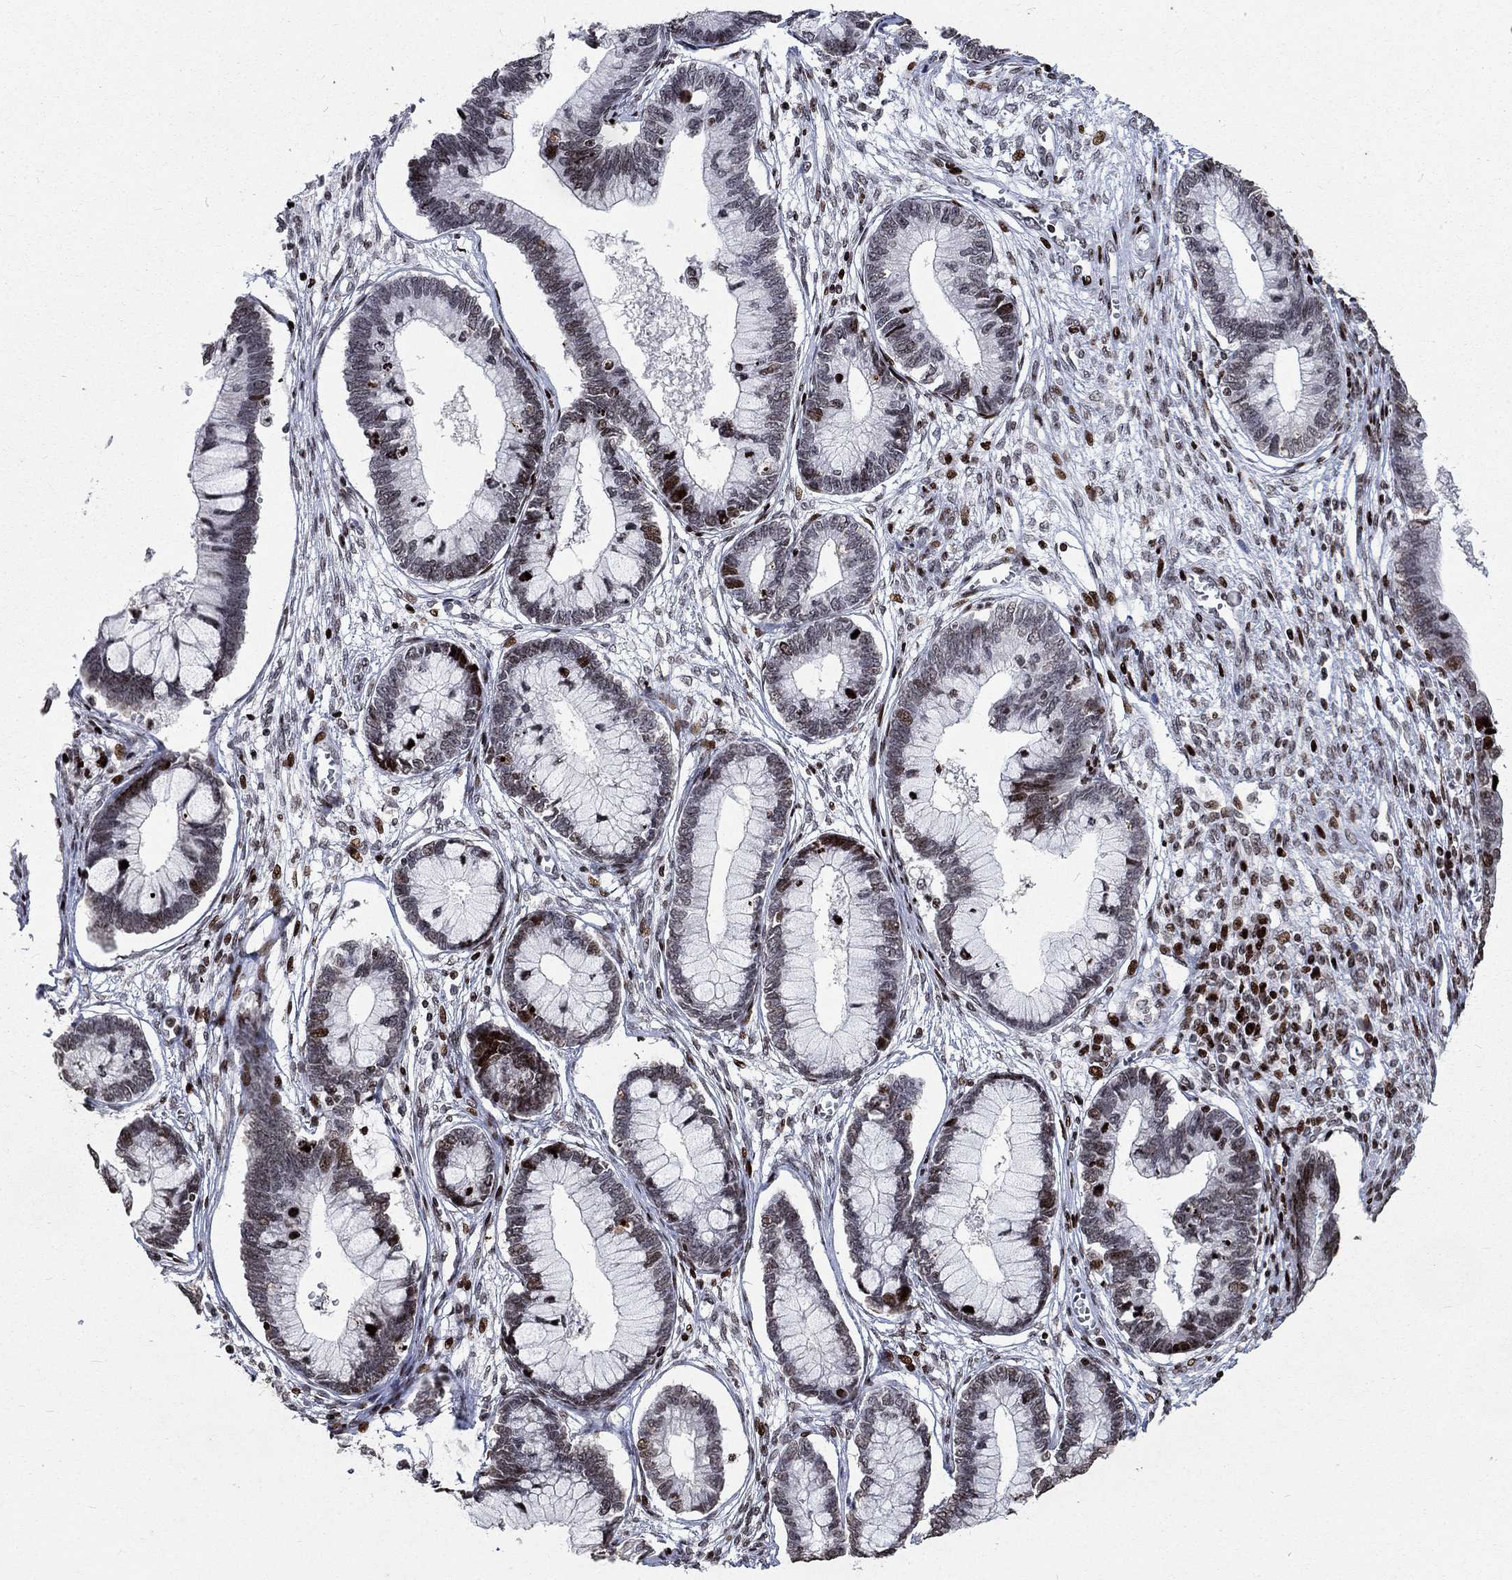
{"staining": {"intensity": "moderate", "quantity": "<25%", "location": "nuclear"}, "tissue": "cervical cancer", "cell_type": "Tumor cells", "image_type": "cancer", "snomed": [{"axis": "morphology", "description": "Adenocarcinoma, NOS"}, {"axis": "topography", "description": "Cervix"}], "caption": "Tumor cells reveal moderate nuclear expression in approximately <25% of cells in cervical cancer (adenocarcinoma). (brown staining indicates protein expression, while blue staining denotes nuclei).", "gene": "SRSF3", "patient": {"sex": "female", "age": 44}}